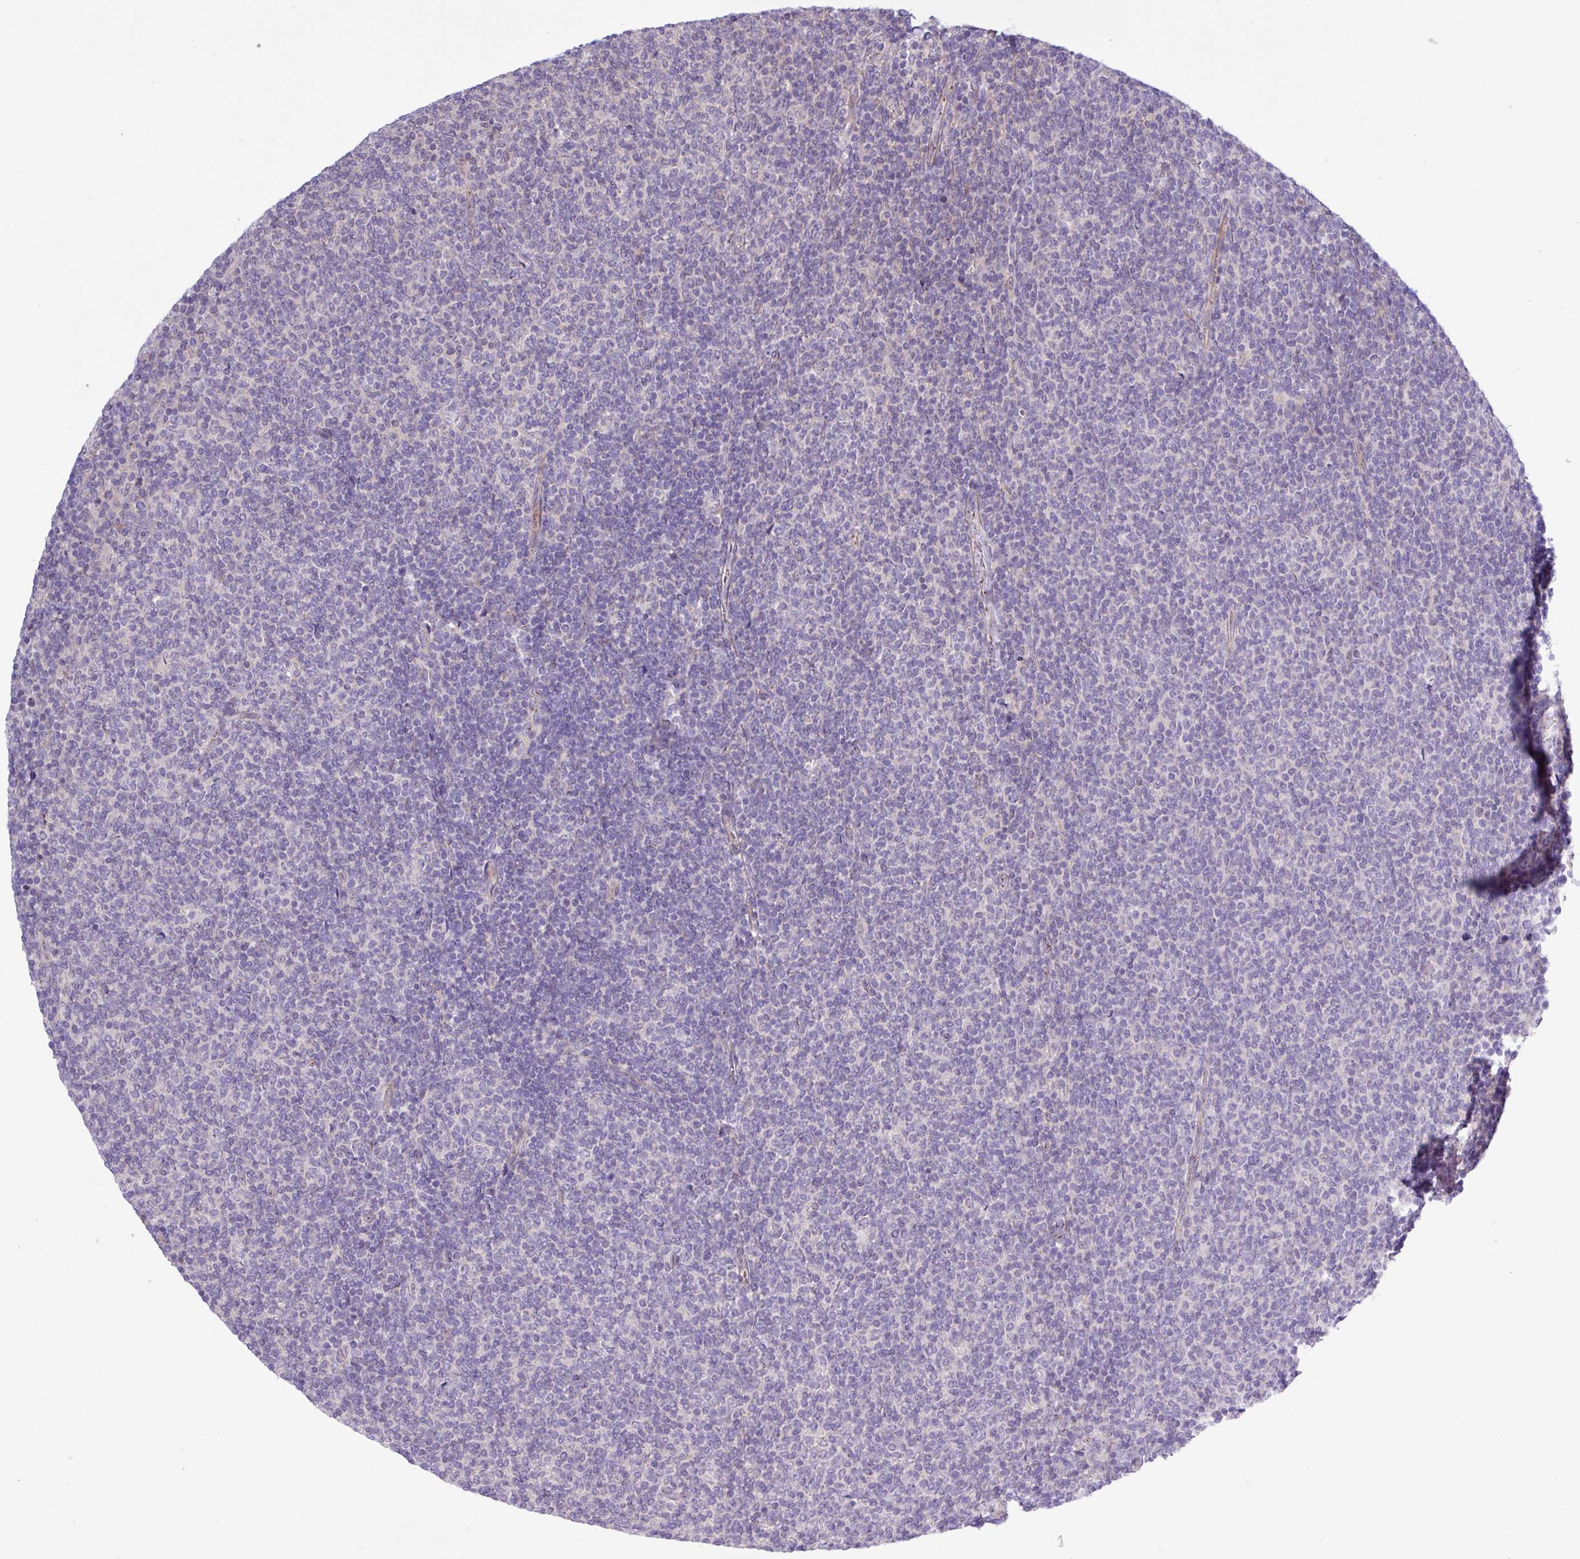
{"staining": {"intensity": "negative", "quantity": "none", "location": "none"}, "tissue": "lymphoma", "cell_type": "Tumor cells", "image_type": "cancer", "snomed": [{"axis": "morphology", "description": "Malignant lymphoma, non-Hodgkin's type, Low grade"}, {"axis": "topography", "description": "Lymph node"}], "caption": "The photomicrograph reveals no significant staining in tumor cells of lymphoma.", "gene": "SPINK8", "patient": {"sex": "male", "age": 52}}